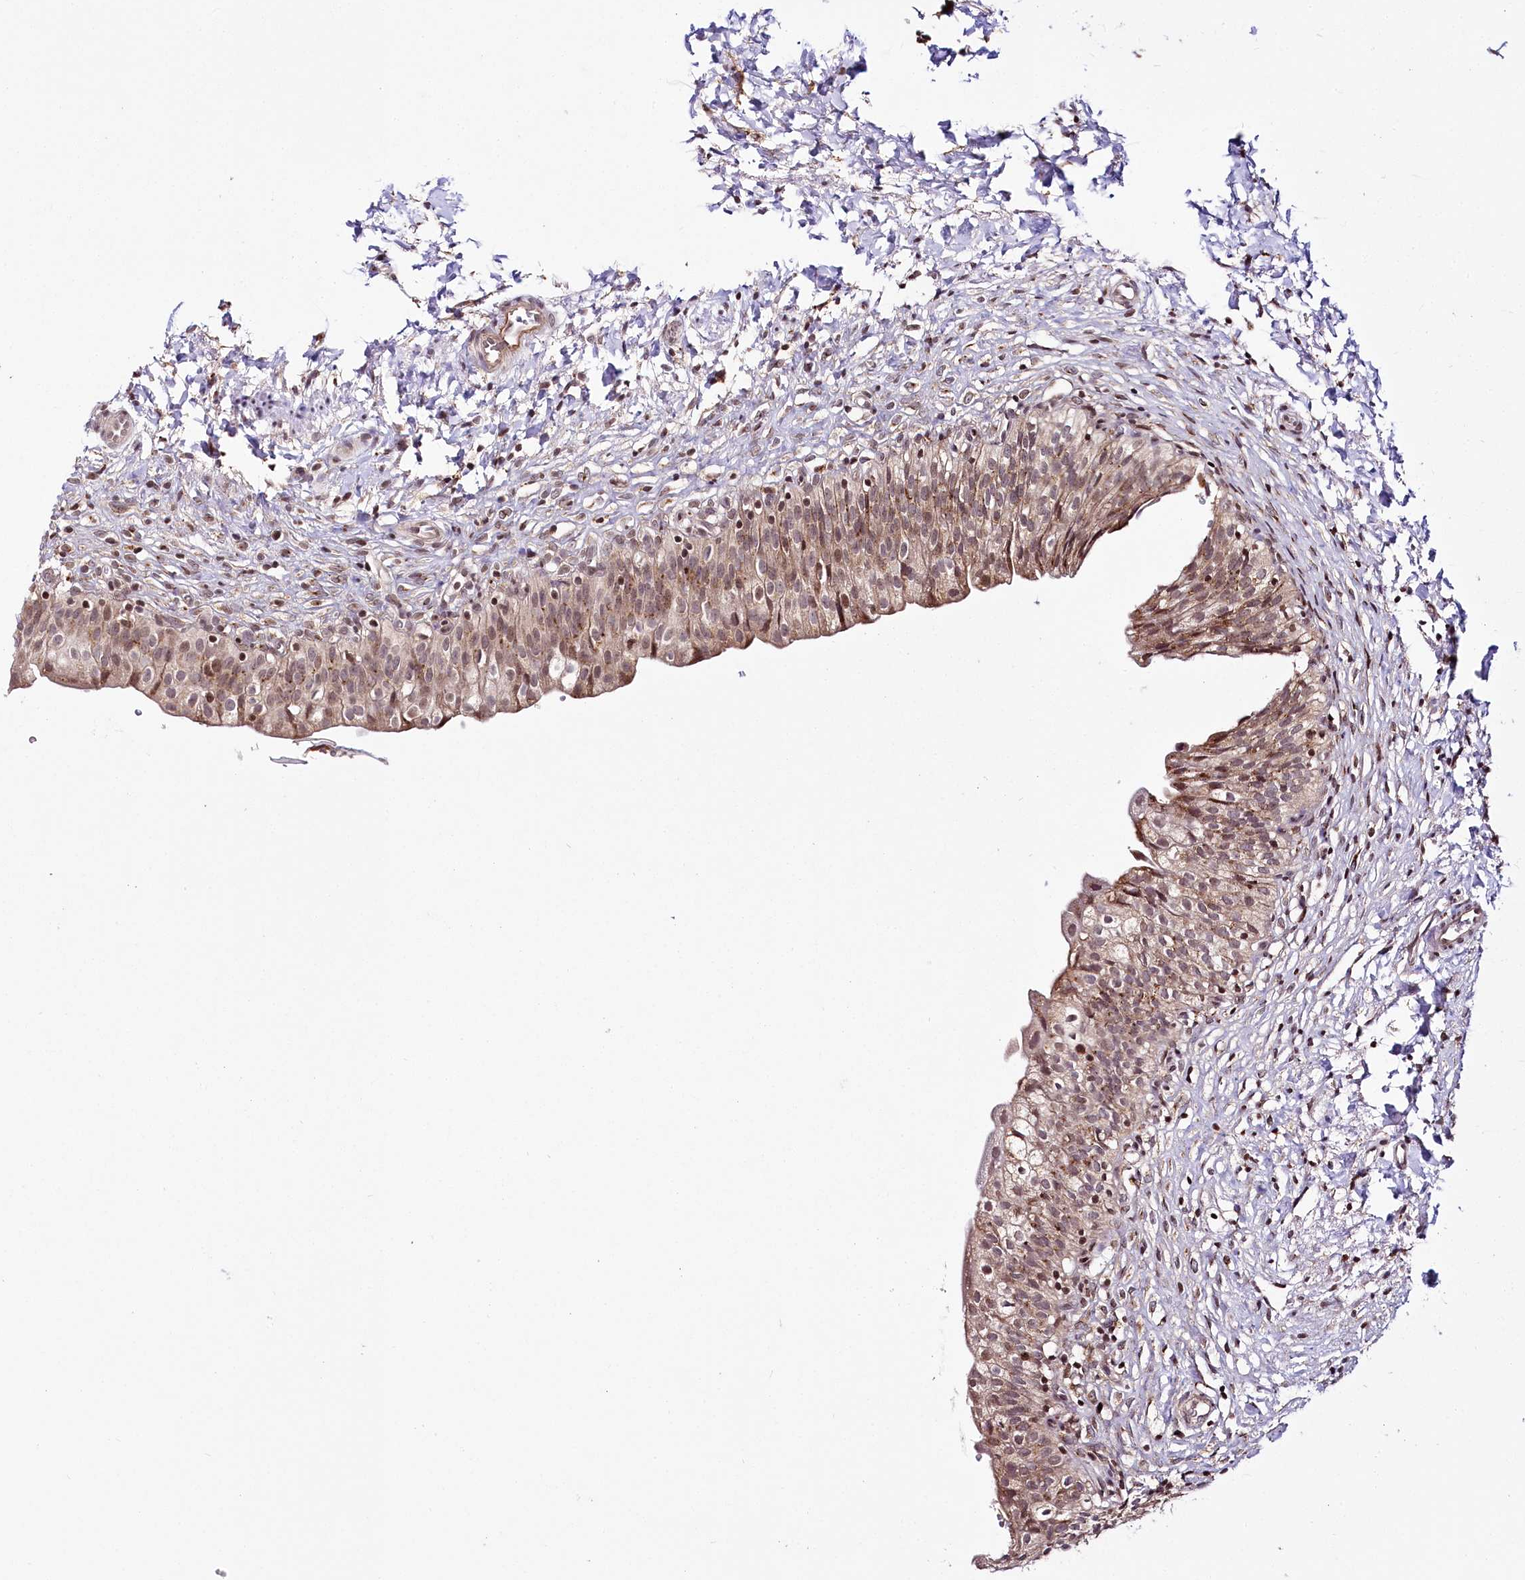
{"staining": {"intensity": "moderate", "quantity": ">75%", "location": "cytoplasmic/membranous,nuclear"}, "tissue": "urinary bladder", "cell_type": "Urothelial cells", "image_type": "normal", "snomed": [{"axis": "morphology", "description": "Normal tissue, NOS"}, {"axis": "topography", "description": "Urinary bladder"}], "caption": "Normal urinary bladder was stained to show a protein in brown. There is medium levels of moderate cytoplasmic/membranous,nuclear positivity in about >75% of urothelial cells.", "gene": "HOXC8", "patient": {"sex": "male", "age": 55}}